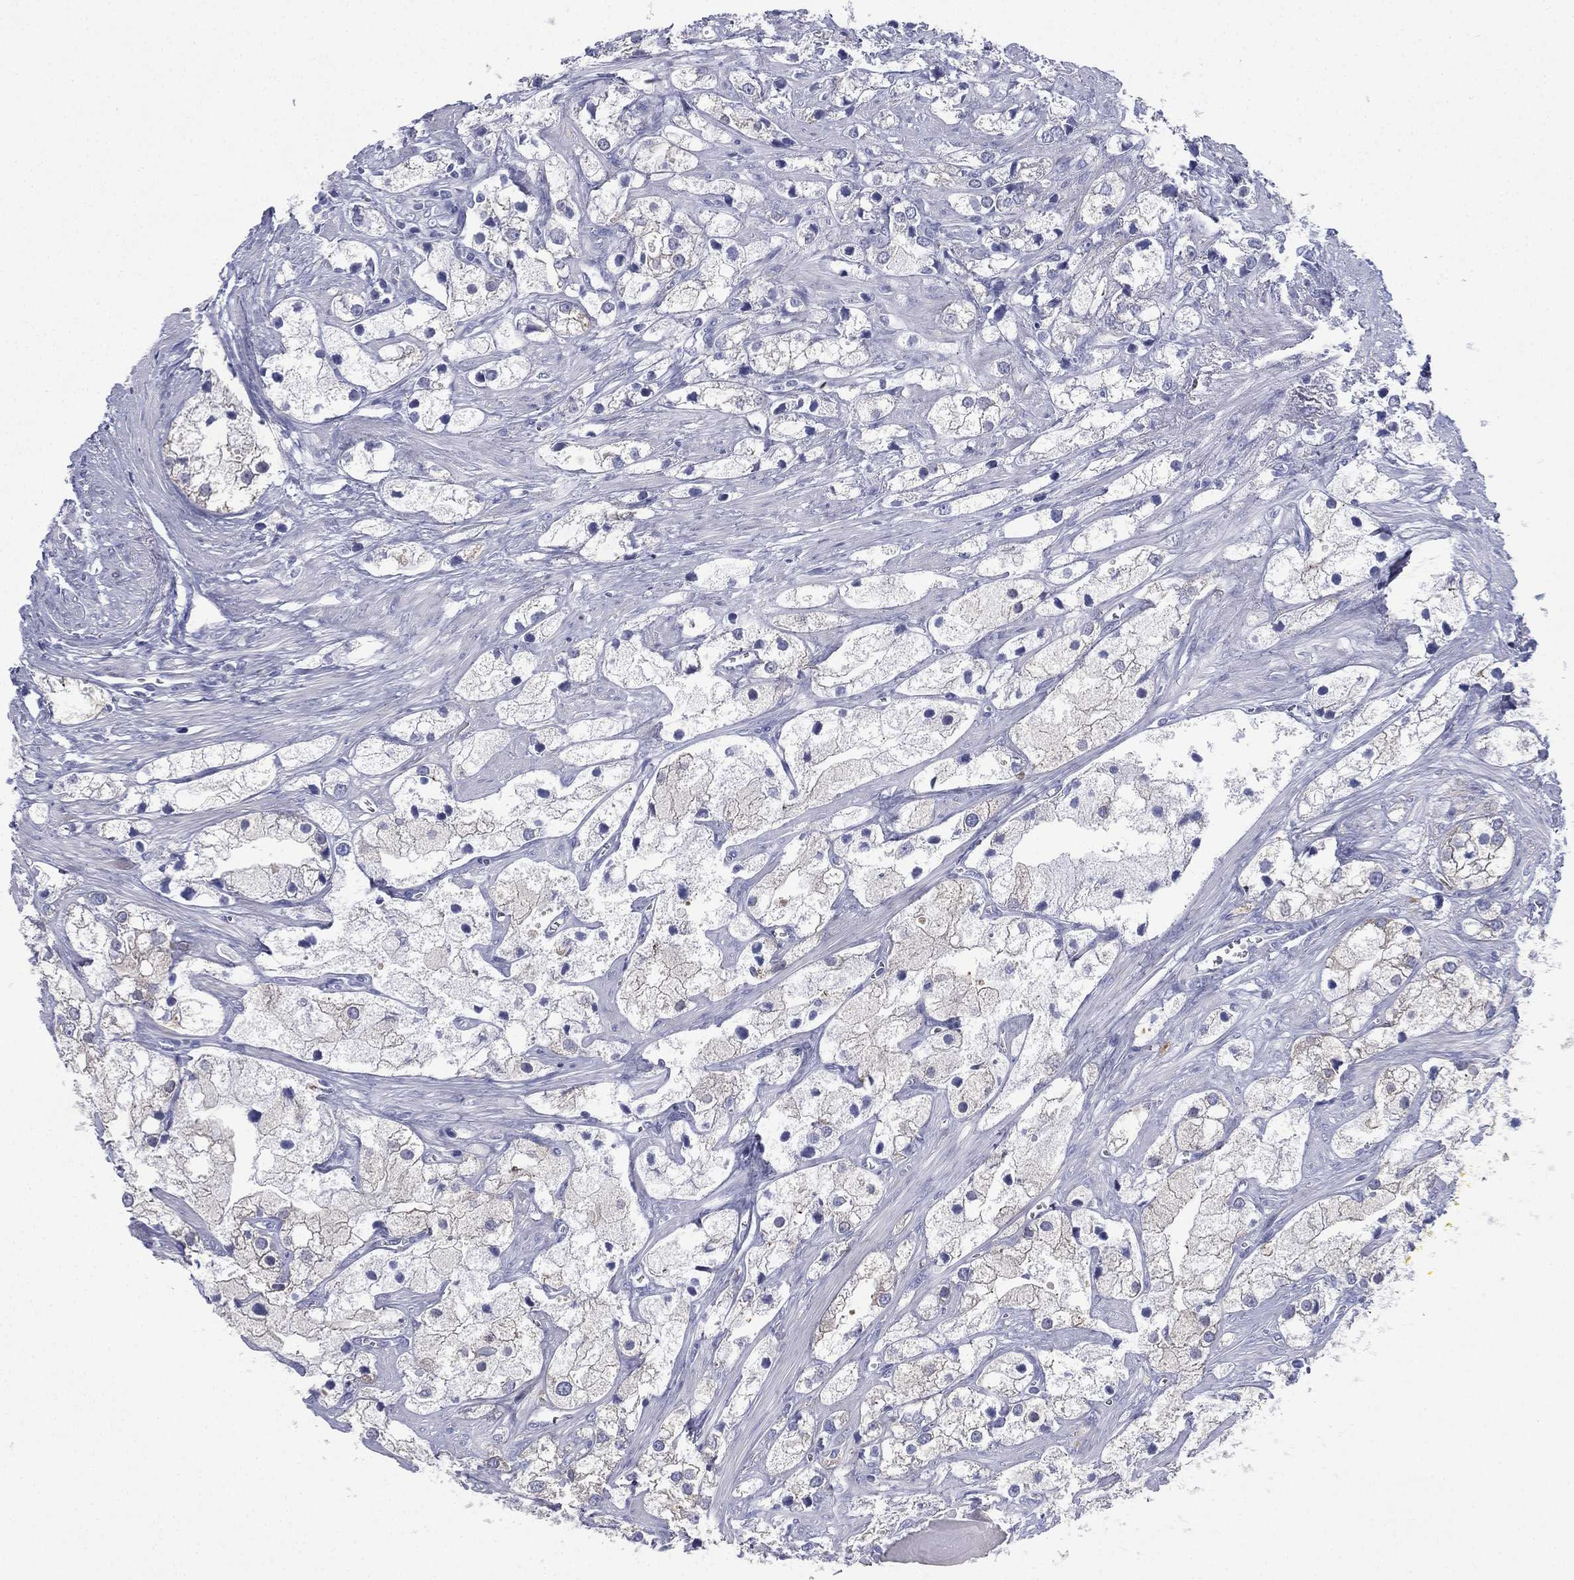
{"staining": {"intensity": "negative", "quantity": "none", "location": "none"}, "tissue": "prostate cancer", "cell_type": "Tumor cells", "image_type": "cancer", "snomed": [{"axis": "morphology", "description": "Adenocarcinoma, NOS"}, {"axis": "topography", "description": "Prostate and seminal vesicle, NOS"}, {"axis": "topography", "description": "Prostate"}], "caption": "The photomicrograph demonstrates no staining of tumor cells in adenocarcinoma (prostate).", "gene": "FCER2", "patient": {"sex": "male", "age": 79}}